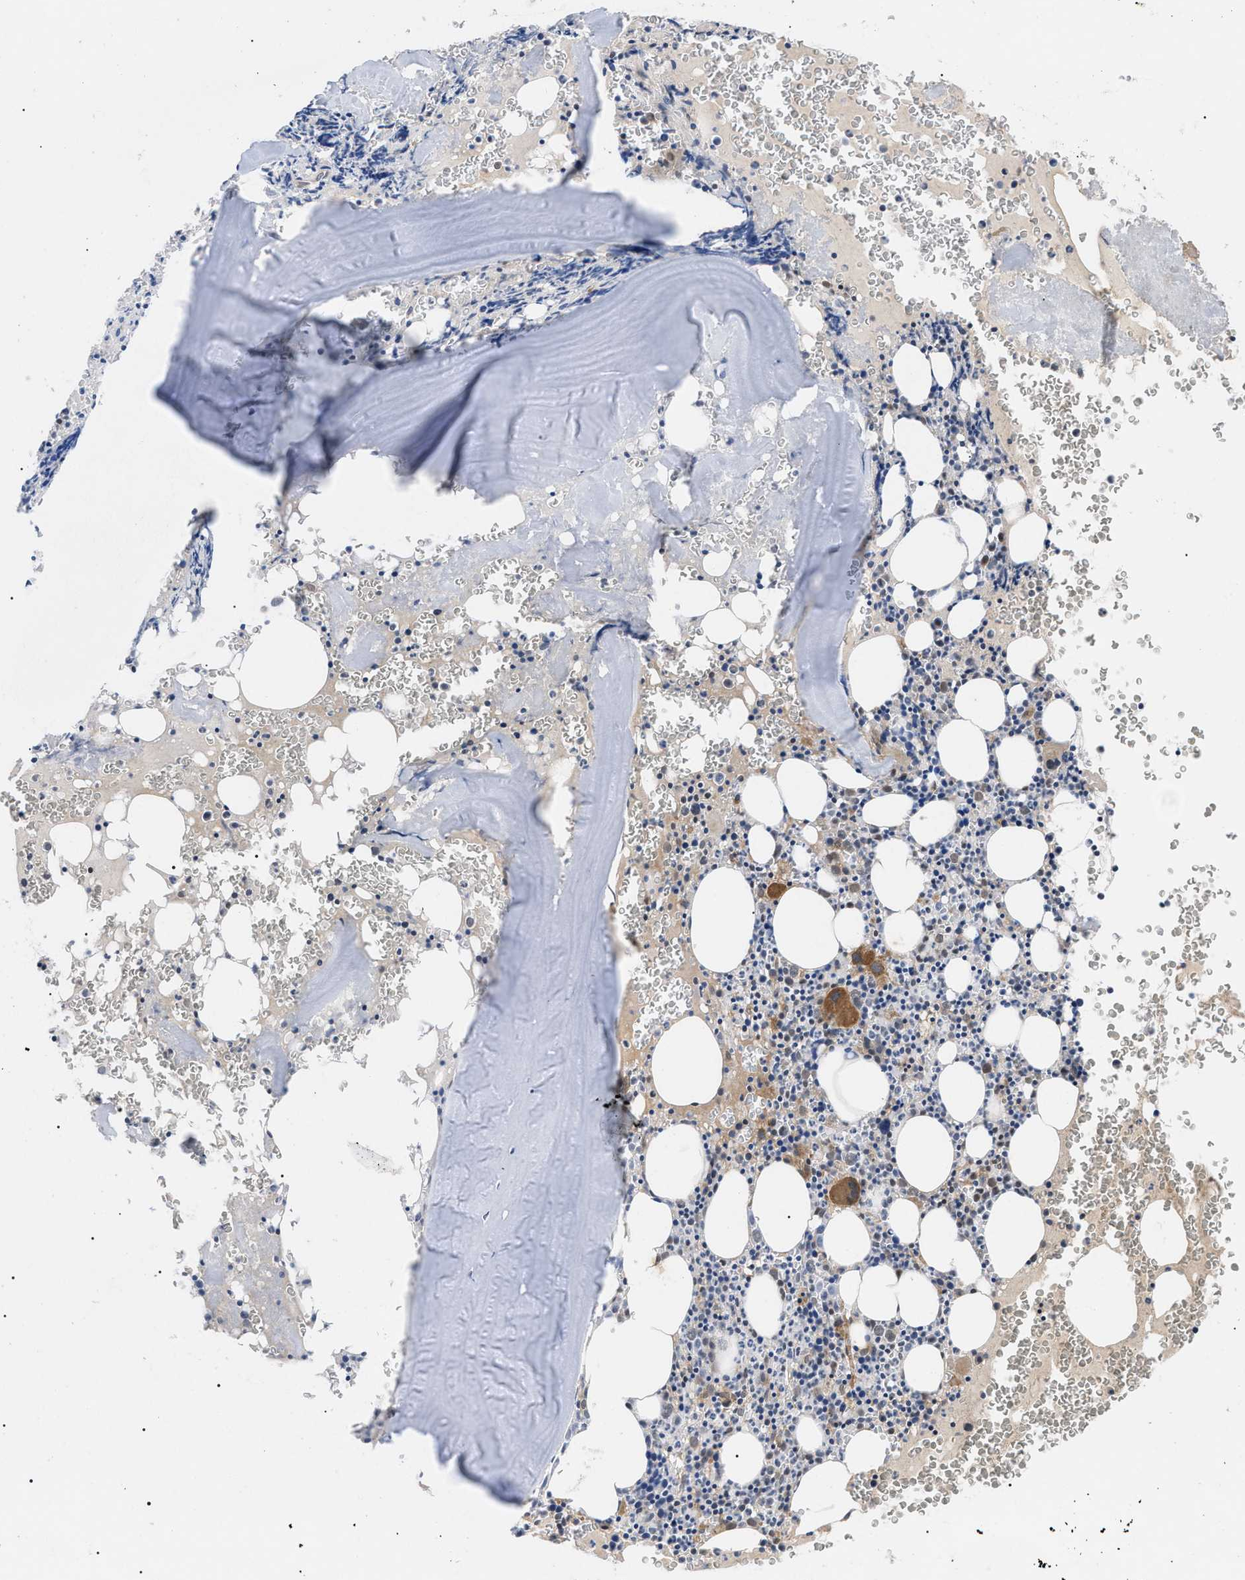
{"staining": {"intensity": "moderate", "quantity": "<25%", "location": "cytoplasmic/membranous"}, "tissue": "bone marrow", "cell_type": "Hematopoietic cells", "image_type": "normal", "snomed": [{"axis": "morphology", "description": "Normal tissue, NOS"}, {"axis": "morphology", "description": "Inflammation, NOS"}, {"axis": "topography", "description": "Bone marrow"}], "caption": "Immunohistochemical staining of unremarkable human bone marrow shows moderate cytoplasmic/membranous protein staining in approximately <25% of hematopoietic cells. Using DAB (brown) and hematoxylin (blue) stains, captured at high magnification using brightfield microscopy.", "gene": "GARRE1", "patient": {"sex": "male", "age": 37}}